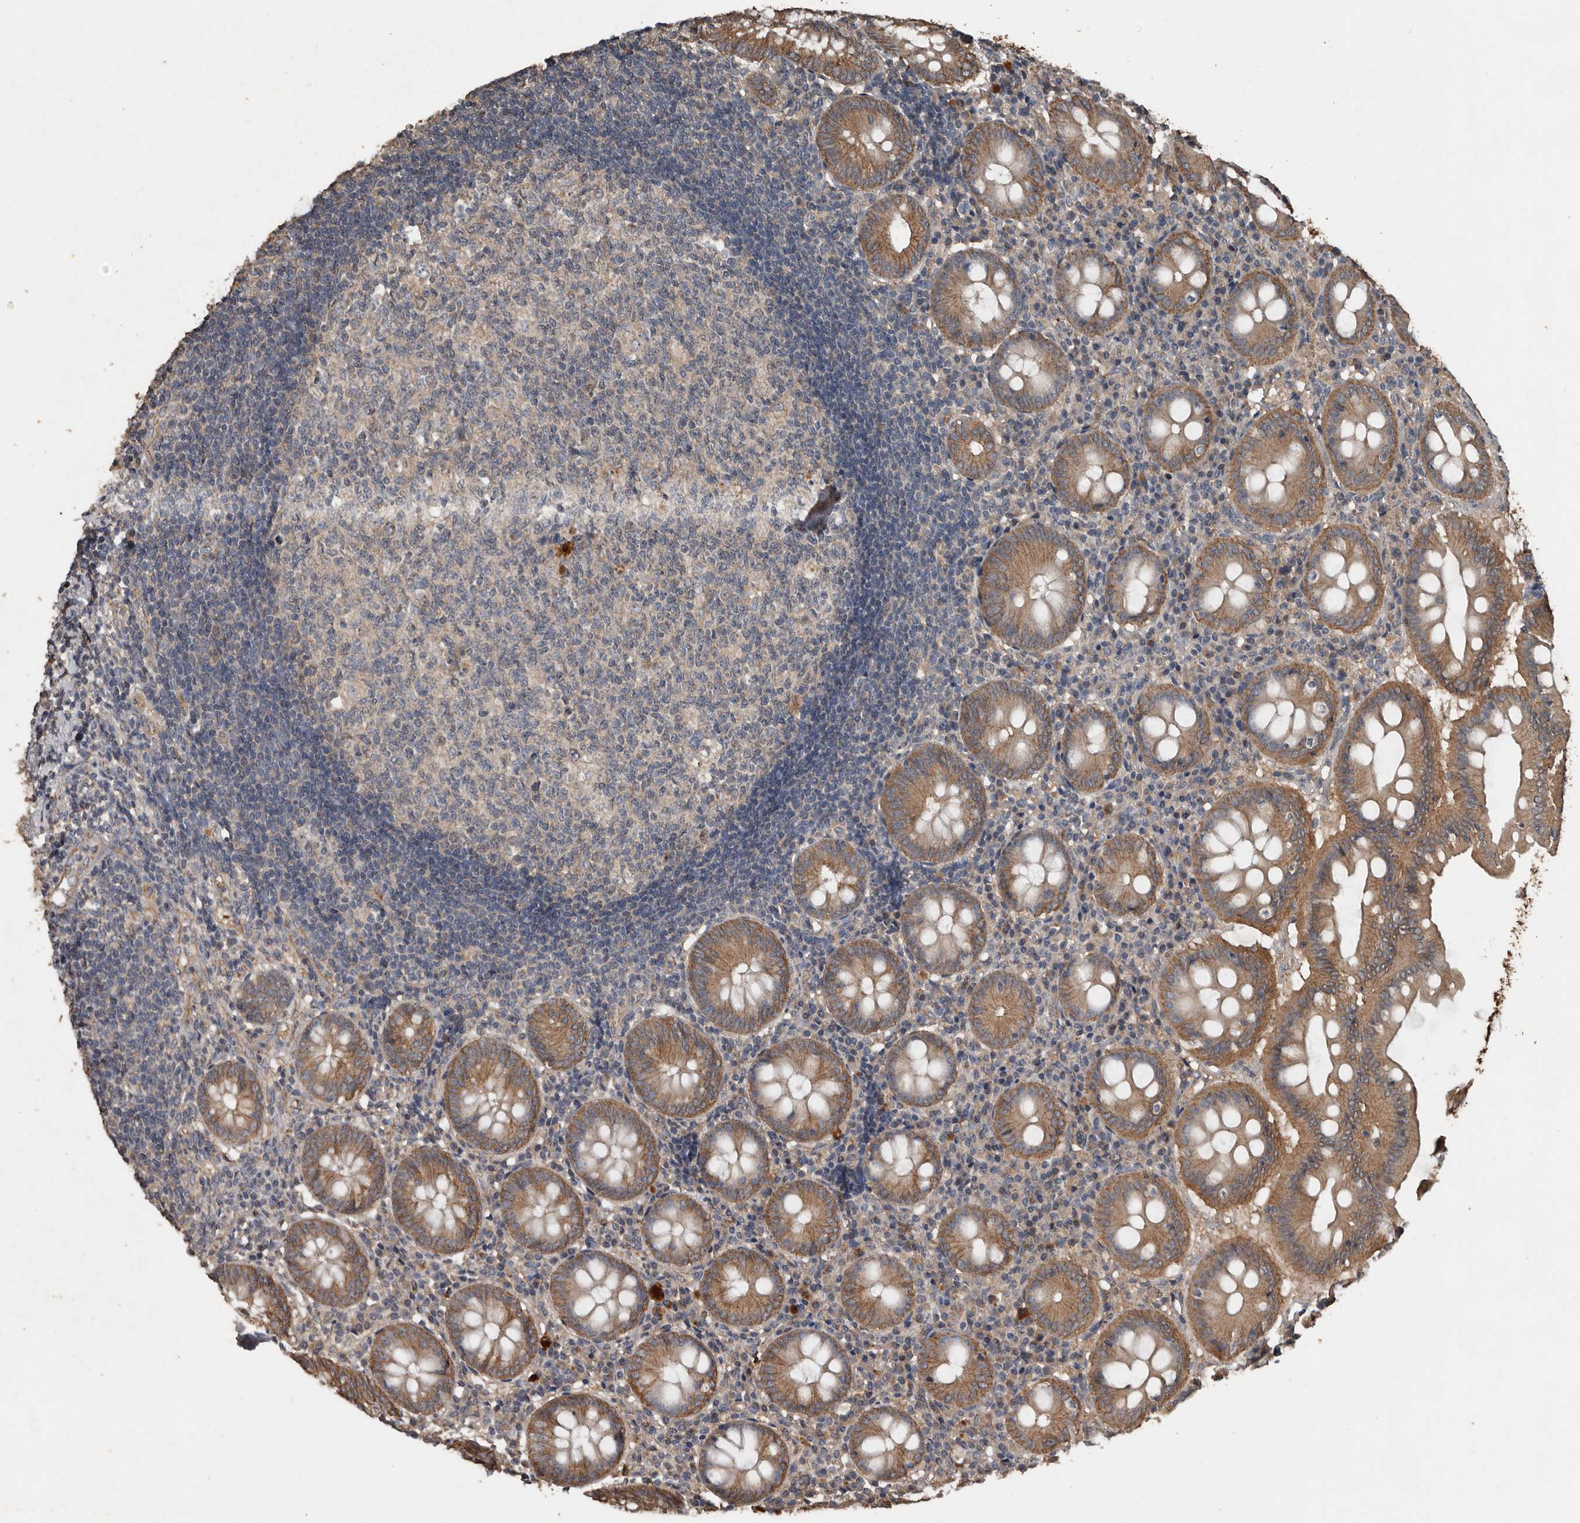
{"staining": {"intensity": "moderate", "quantity": ">75%", "location": "cytoplasmic/membranous"}, "tissue": "appendix", "cell_type": "Glandular cells", "image_type": "normal", "snomed": [{"axis": "morphology", "description": "Normal tissue, NOS"}, {"axis": "topography", "description": "Appendix"}], "caption": "Moderate cytoplasmic/membranous protein positivity is seen in about >75% of glandular cells in appendix. (brown staining indicates protein expression, while blue staining denotes nuclei).", "gene": "HYAL4", "patient": {"sex": "female", "age": 54}}